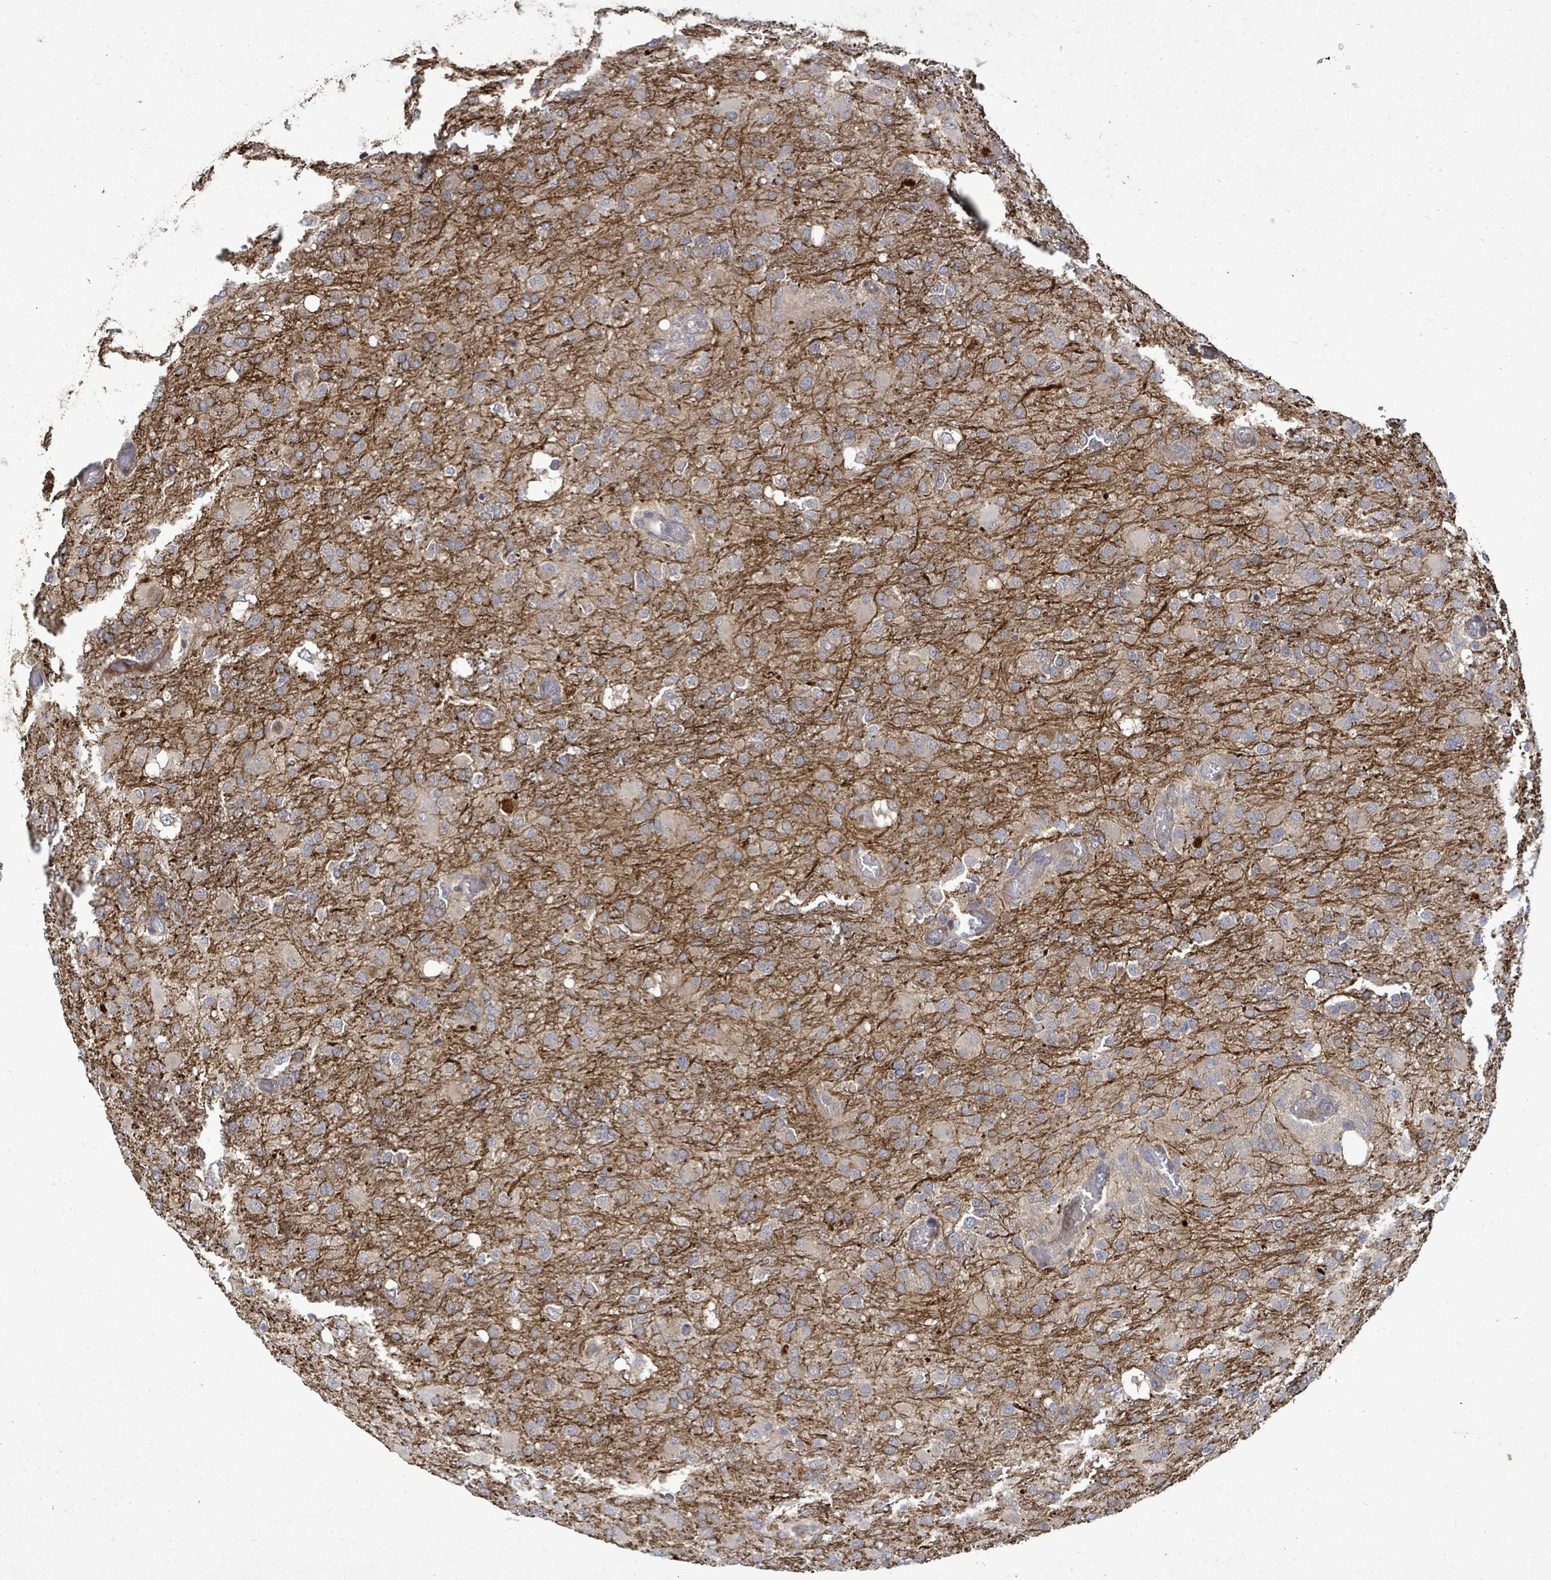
{"staining": {"intensity": "moderate", "quantity": "<25%", "location": "cytoplasmic/membranous"}, "tissue": "glioma", "cell_type": "Tumor cells", "image_type": "cancer", "snomed": [{"axis": "morphology", "description": "Glioma, malignant, High grade"}, {"axis": "topography", "description": "Brain"}], "caption": "Immunohistochemical staining of human malignant glioma (high-grade) exhibits low levels of moderate cytoplasmic/membranous protein expression in approximately <25% of tumor cells.", "gene": "KRTAP27-1", "patient": {"sex": "female", "age": 74}}